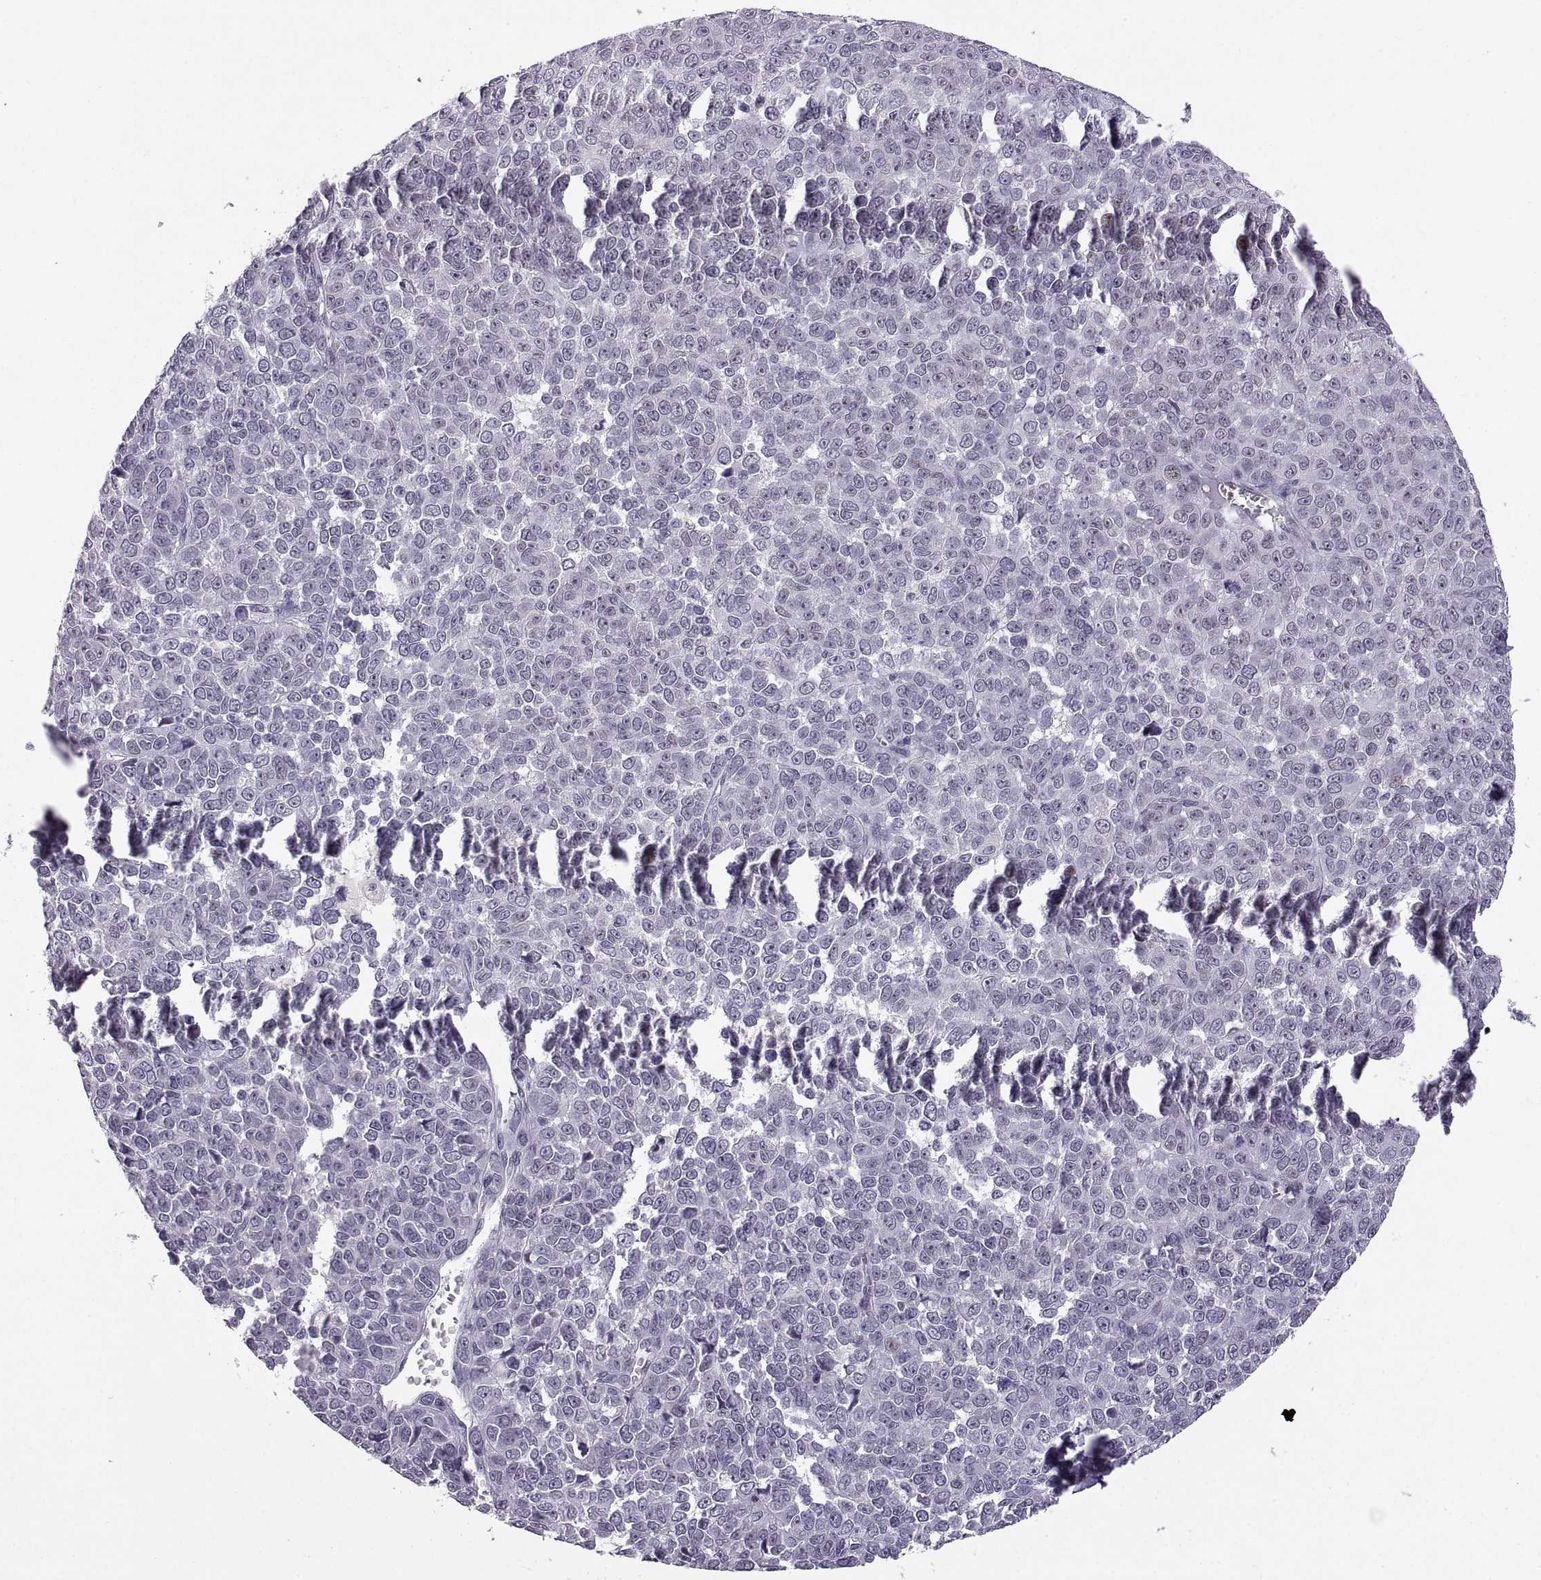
{"staining": {"intensity": "negative", "quantity": "none", "location": "none"}, "tissue": "melanoma", "cell_type": "Tumor cells", "image_type": "cancer", "snomed": [{"axis": "morphology", "description": "Malignant melanoma, NOS"}, {"axis": "topography", "description": "Skin"}], "caption": "Immunohistochemistry photomicrograph of neoplastic tissue: human melanoma stained with DAB demonstrates no significant protein positivity in tumor cells.", "gene": "NEK2", "patient": {"sex": "female", "age": 95}}